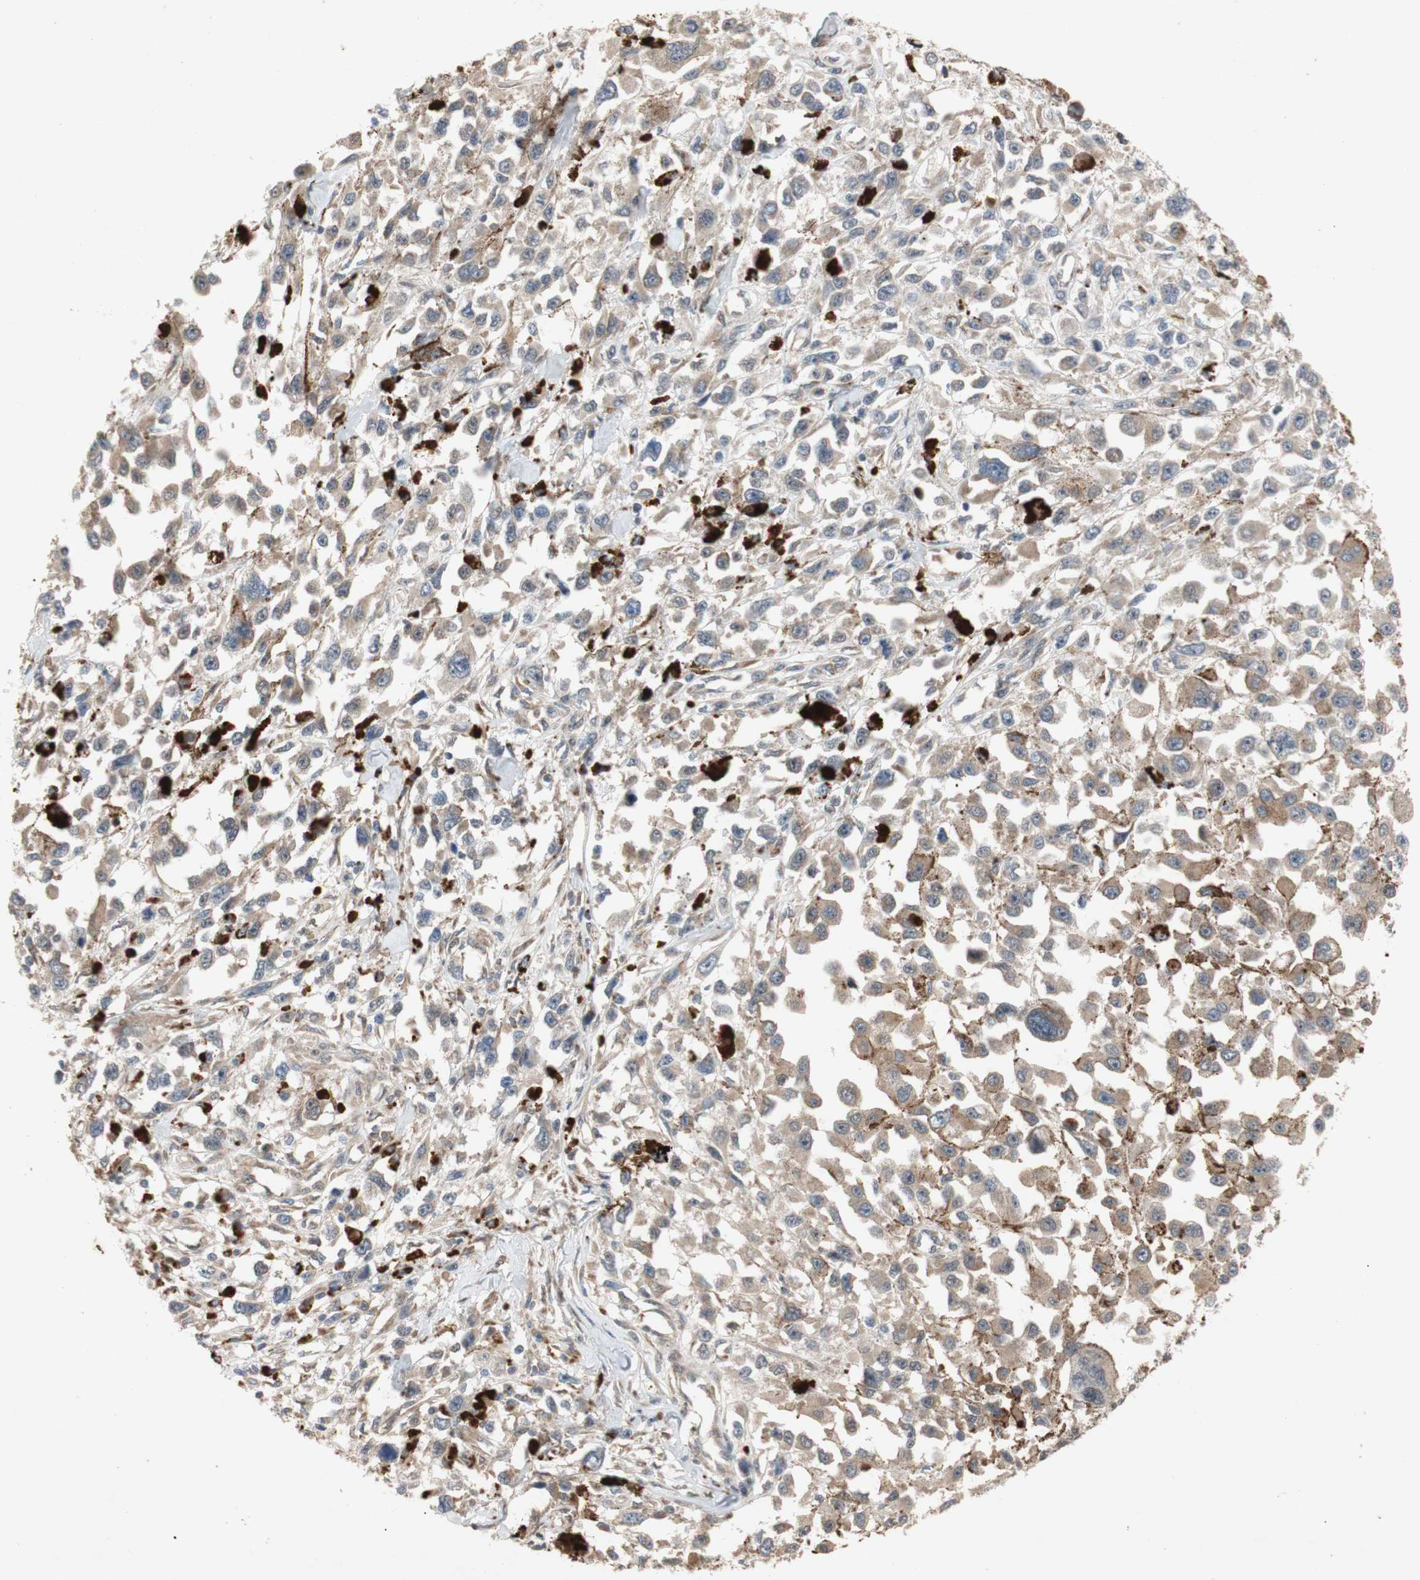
{"staining": {"intensity": "weak", "quantity": ">75%", "location": "cytoplasmic/membranous"}, "tissue": "melanoma", "cell_type": "Tumor cells", "image_type": "cancer", "snomed": [{"axis": "morphology", "description": "Malignant melanoma, Metastatic site"}, {"axis": "topography", "description": "Lymph node"}], "caption": "A brown stain shows weak cytoplasmic/membranous staining of a protein in human malignant melanoma (metastatic site) tumor cells. (DAB (3,3'-diaminobenzidine) IHC, brown staining for protein, blue staining for nuclei).", "gene": "PKN1", "patient": {"sex": "male", "age": 59}}